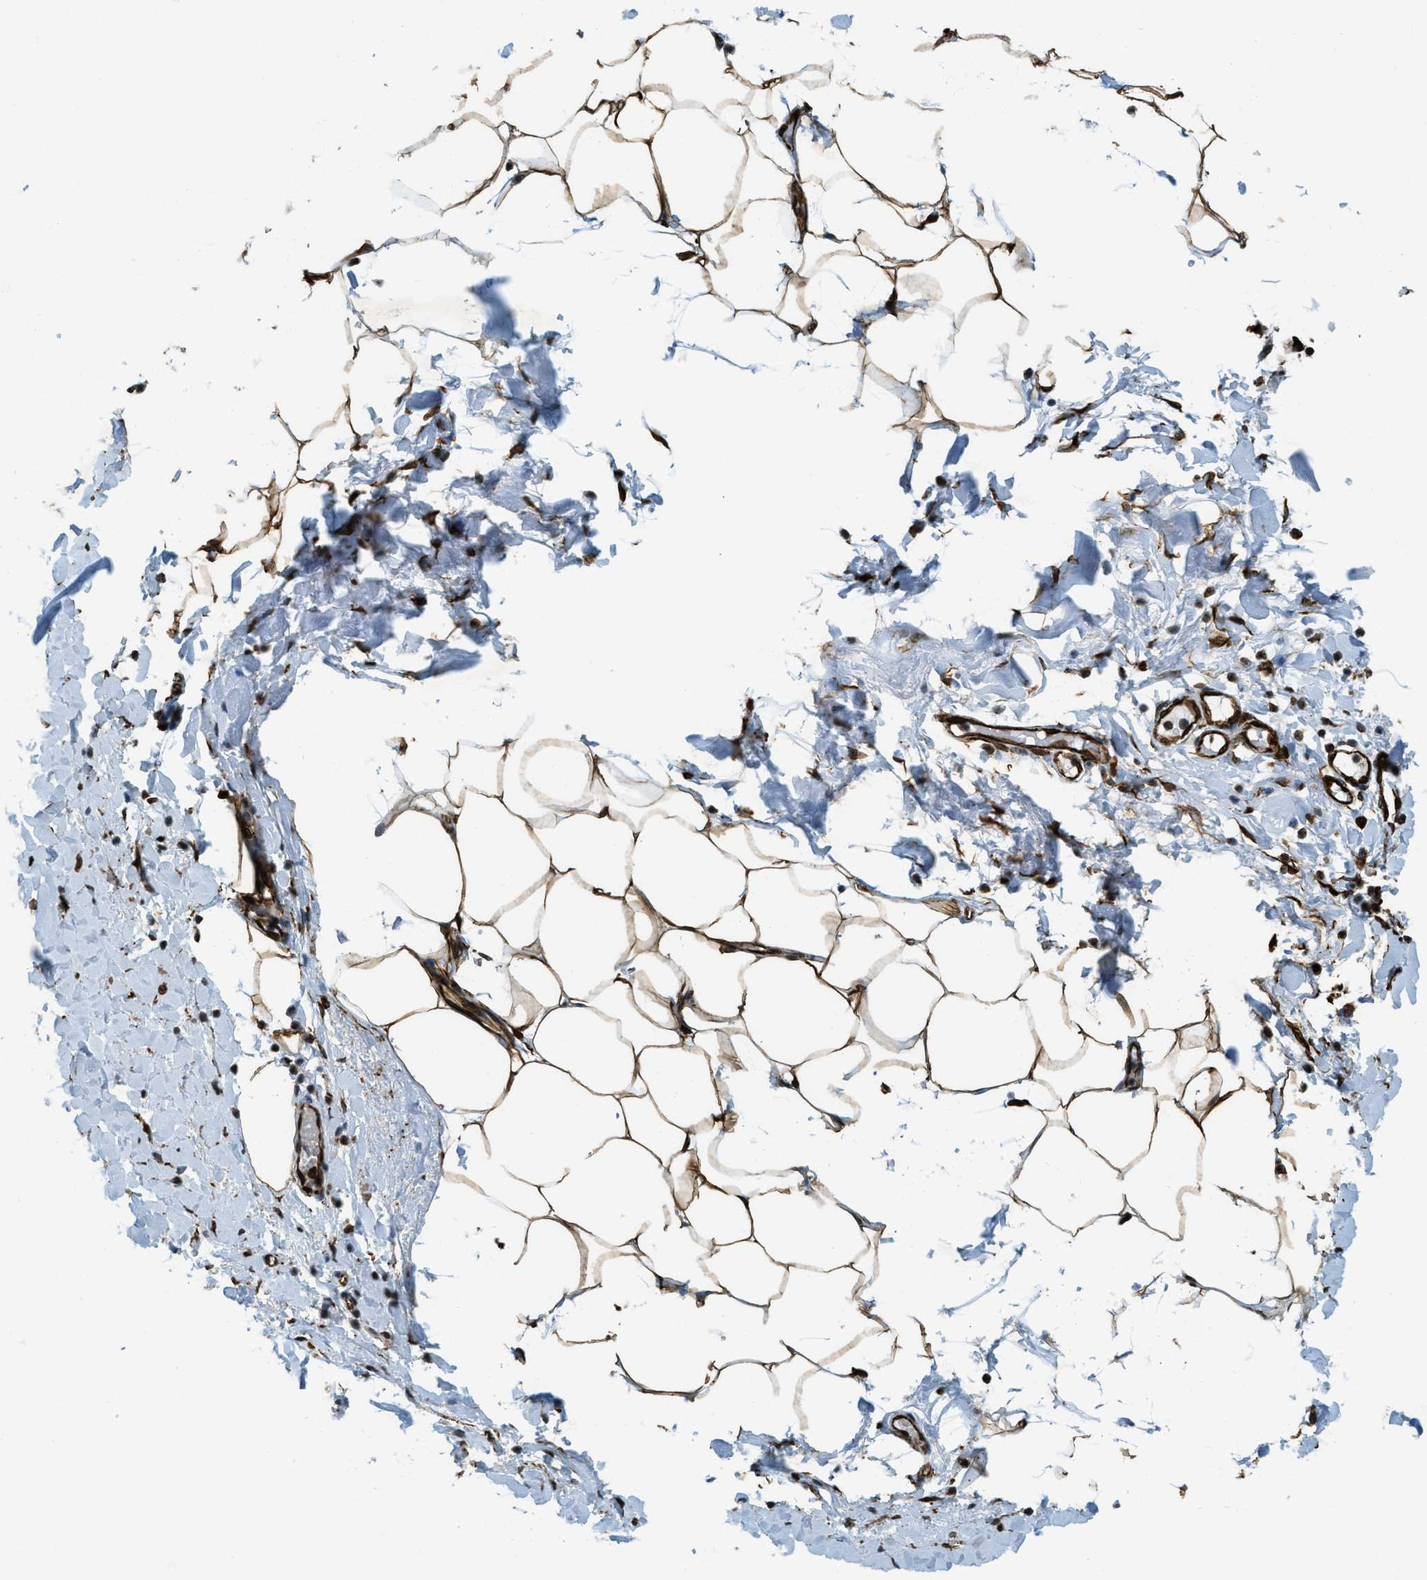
{"staining": {"intensity": "strong", "quantity": ">75%", "location": "cytoplasmic/membranous,nuclear"}, "tissue": "adipose tissue", "cell_type": "Adipocytes", "image_type": "normal", "snomed": [{"axis": "morphology", "description": "Normal tissue, NOS"}, {"axis": "topography", "description": "Soft tissue"}, {"axis": "topography", "description": "Vascular tissue"}], "caption": "Immunohistochemistry (IHC) photomicrograph of normal human adipose tissue stained for a protein (brown), which shows high levels of strong cytoplasmic/membranous,nuclear staining in approximately >75% of adipocytes.", "gene": "ZFR", "patient": {"sex": "female", "age": 35}}